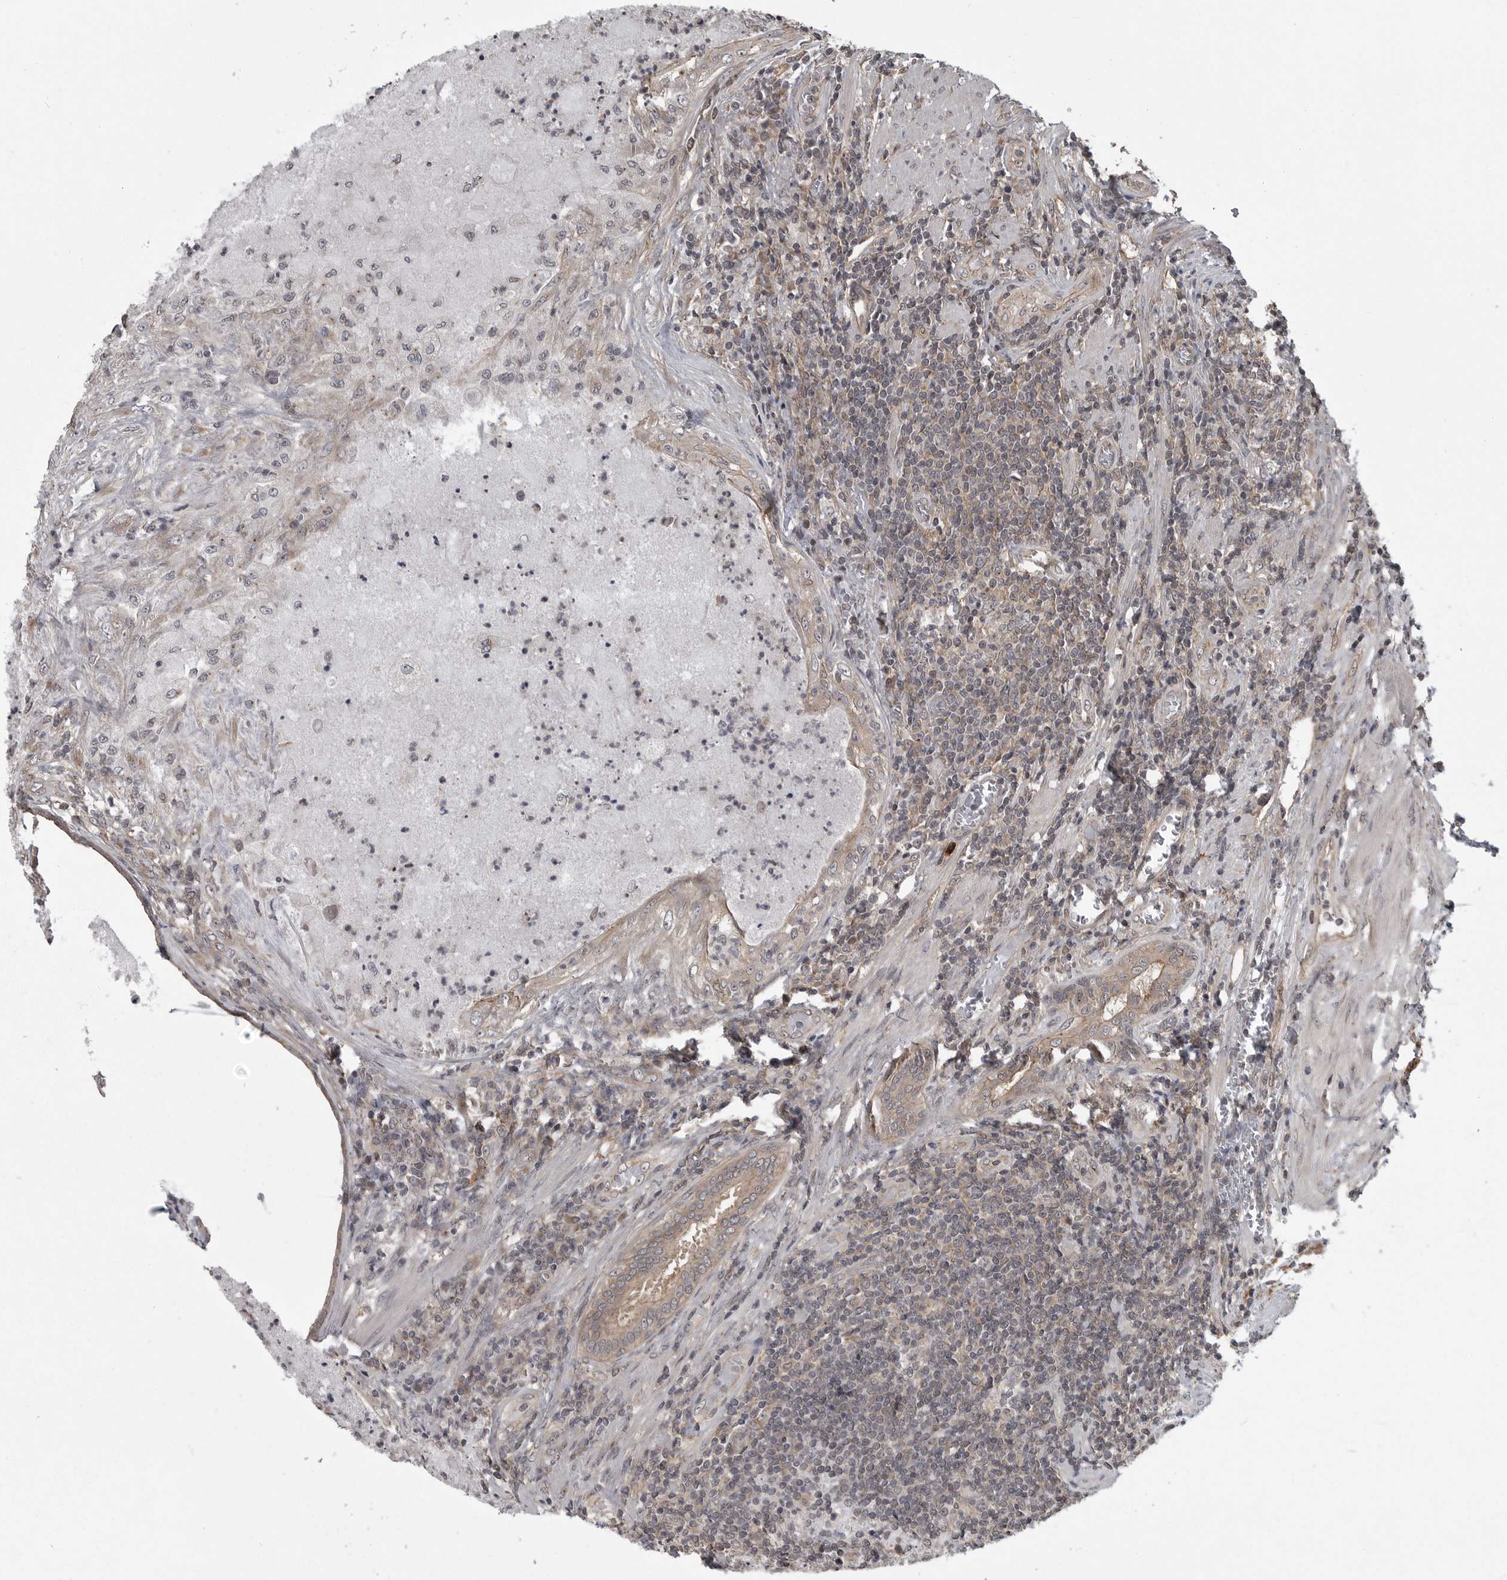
{"staining": {"intensity": "moderate", "quantity": ">75%", "location": "cytoplasmic/membranous"}, "tissue": "prostate", "cell_type": "Glandular cells", "image_type": "normal", "snomed": [{"axis": "morphology", "description": "Normal tissue, NOS"}, {"axis": "topography", "description": "Prostate"}], "caption": "This is an image of immunohistochemistry staining of unremarkable prostate, which shows moderate positivity in the cytoplasmic/membranous of glandular cells.", "gene": "DNAJC8", "patient": {"sex": "male", "age": 76}}